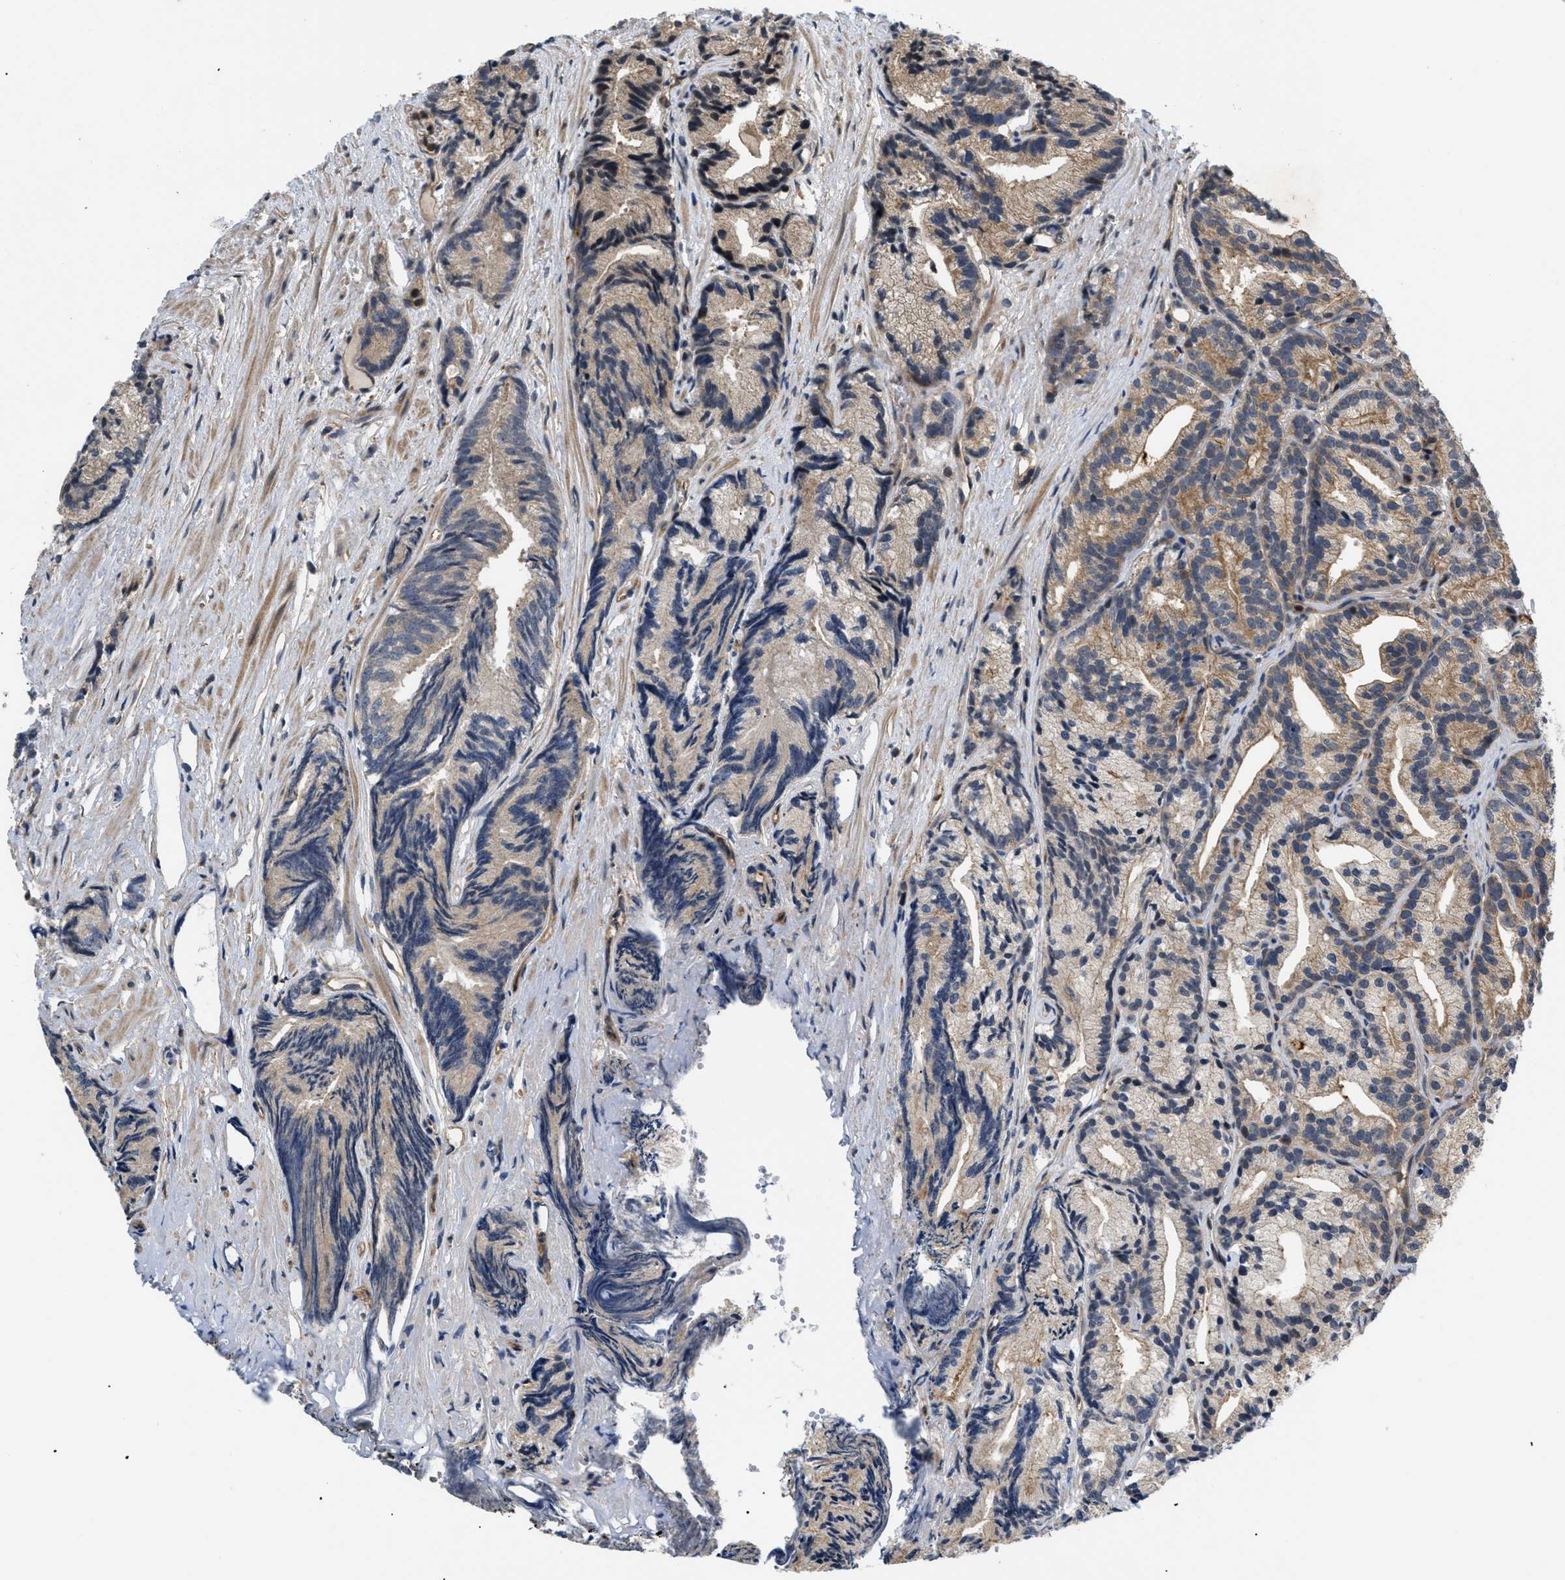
{"staining": {"intensity": "moderate", "quantity": "<25%", "location": "cytoplasmic/membranous"}, "tissue": "prostate cancer", "cell_type": "Tumor cells", "image_type": "cancer", "snomed": [{"axis": "morphology", "description": "Adenocarcinoma, Low grade"}, {"axis": "topography", "description": "Prostate"}], "caption": "DAB (3,3'-diaminobenzidine) immunohistochemical staining of human low-grade adenocarcinoma (prostate) exhibits moderate cytoplasmic/membranous protein positivity in approximately <25% of tumor cells.", "gene": "HMGCR", "patient": {"sex": "male", "age": 89}}